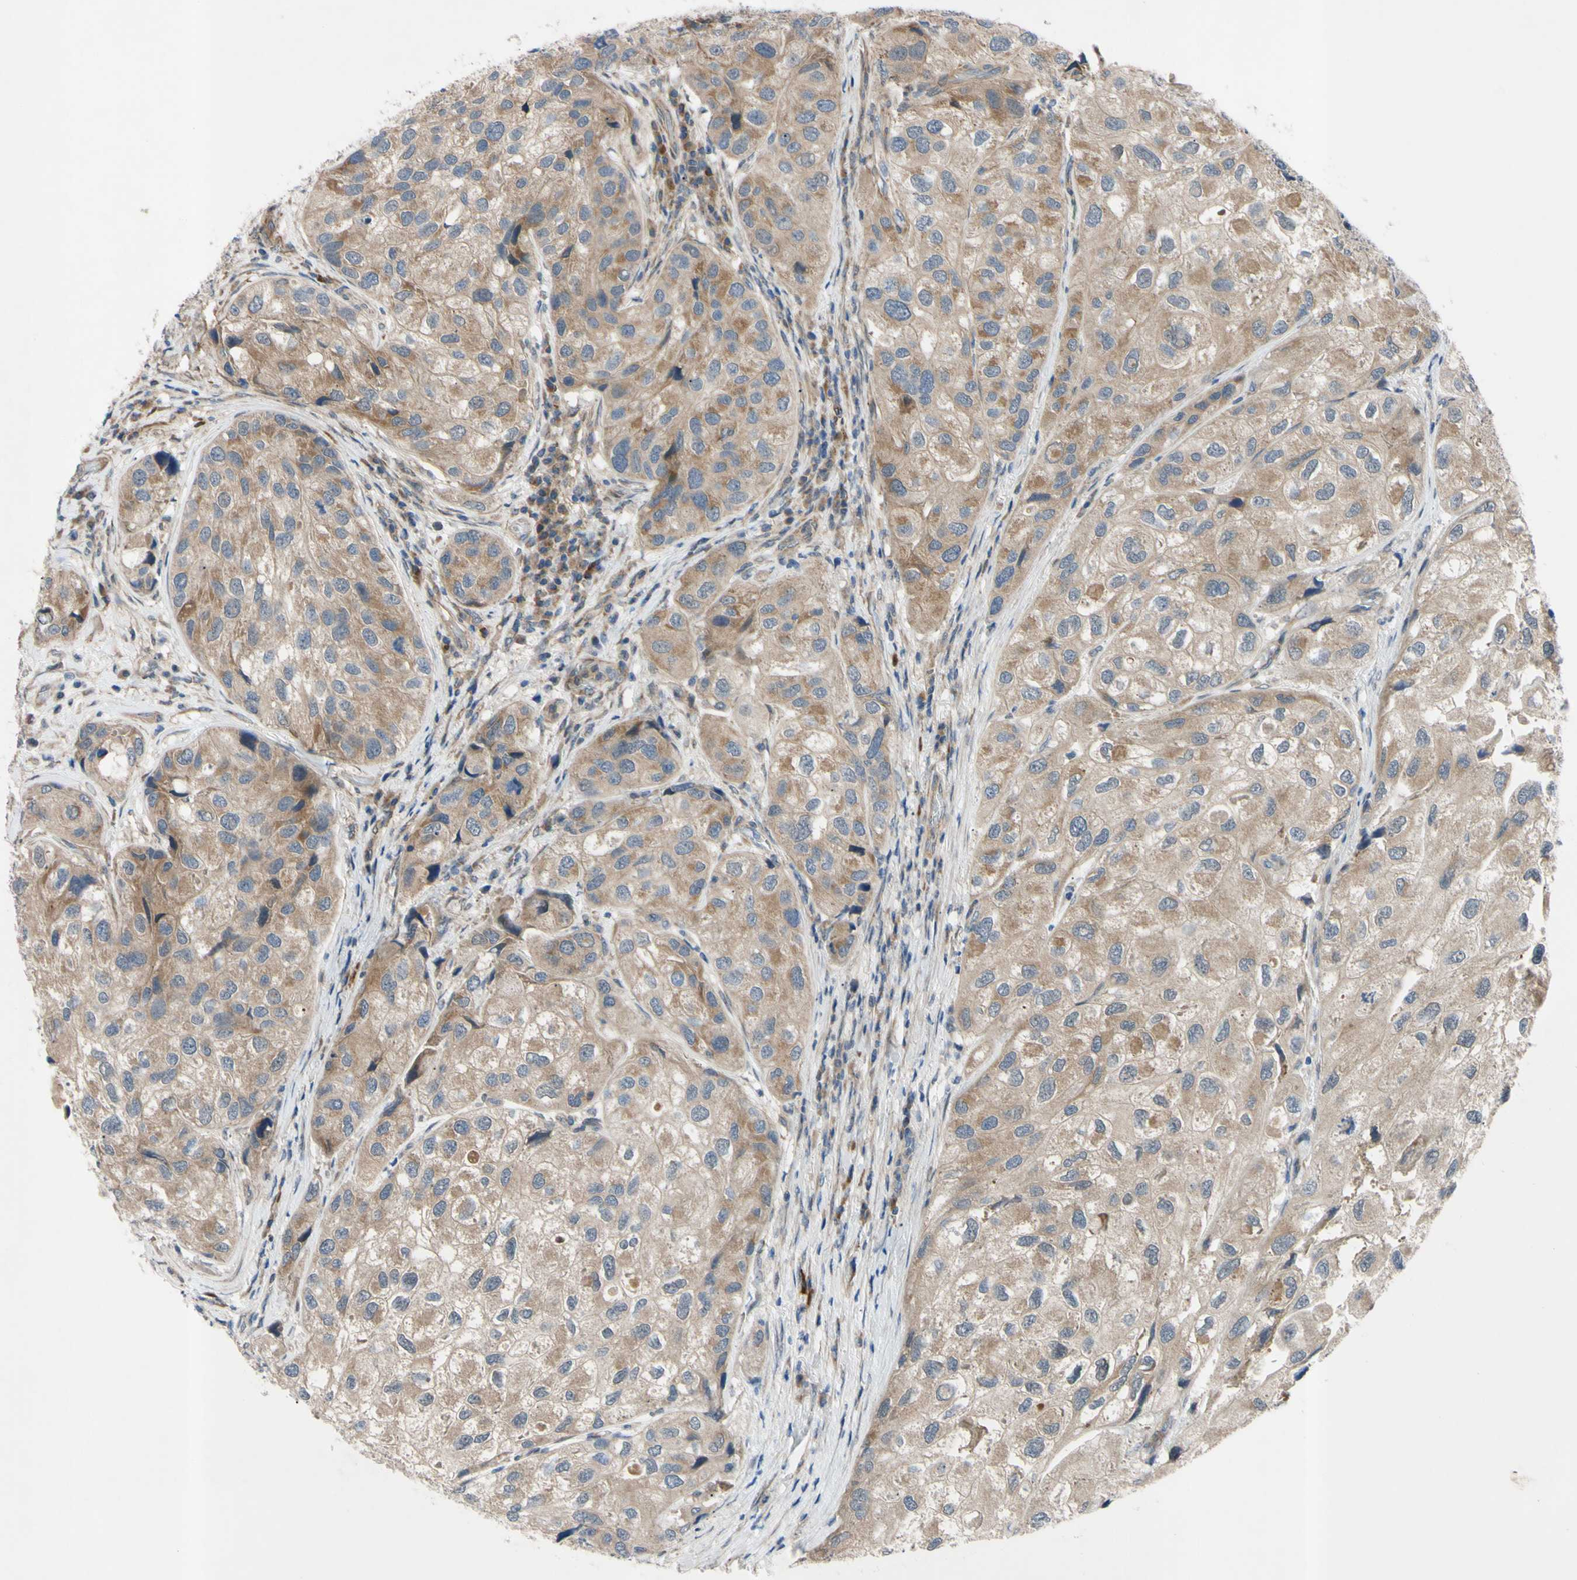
{"staining": {"intensity": "moderate", "quantity": "25%-75%", "location": "cytoplasmic/membranous"}, "tissue": "urothelial cancer", "cell_type": "Tumor cells", "image_type": "cancer", "snomed": [{"axis": "morphology", "description": "Urothelial carcinoma, High grade"}, {"axis": "topography", "description": "Urinary bladder"}], "caption": "DAB immunohistochemical staining of high-grade urothelial carcinoma exhibits moderate cytoplasmic/membranous protein expression in approximately 25%-75% of tumor cells. (DAB = brown stain, brightfield microscopy at high magnification).", "gene": "SVIL", "patient": {"sex": "female", "age": 64}}